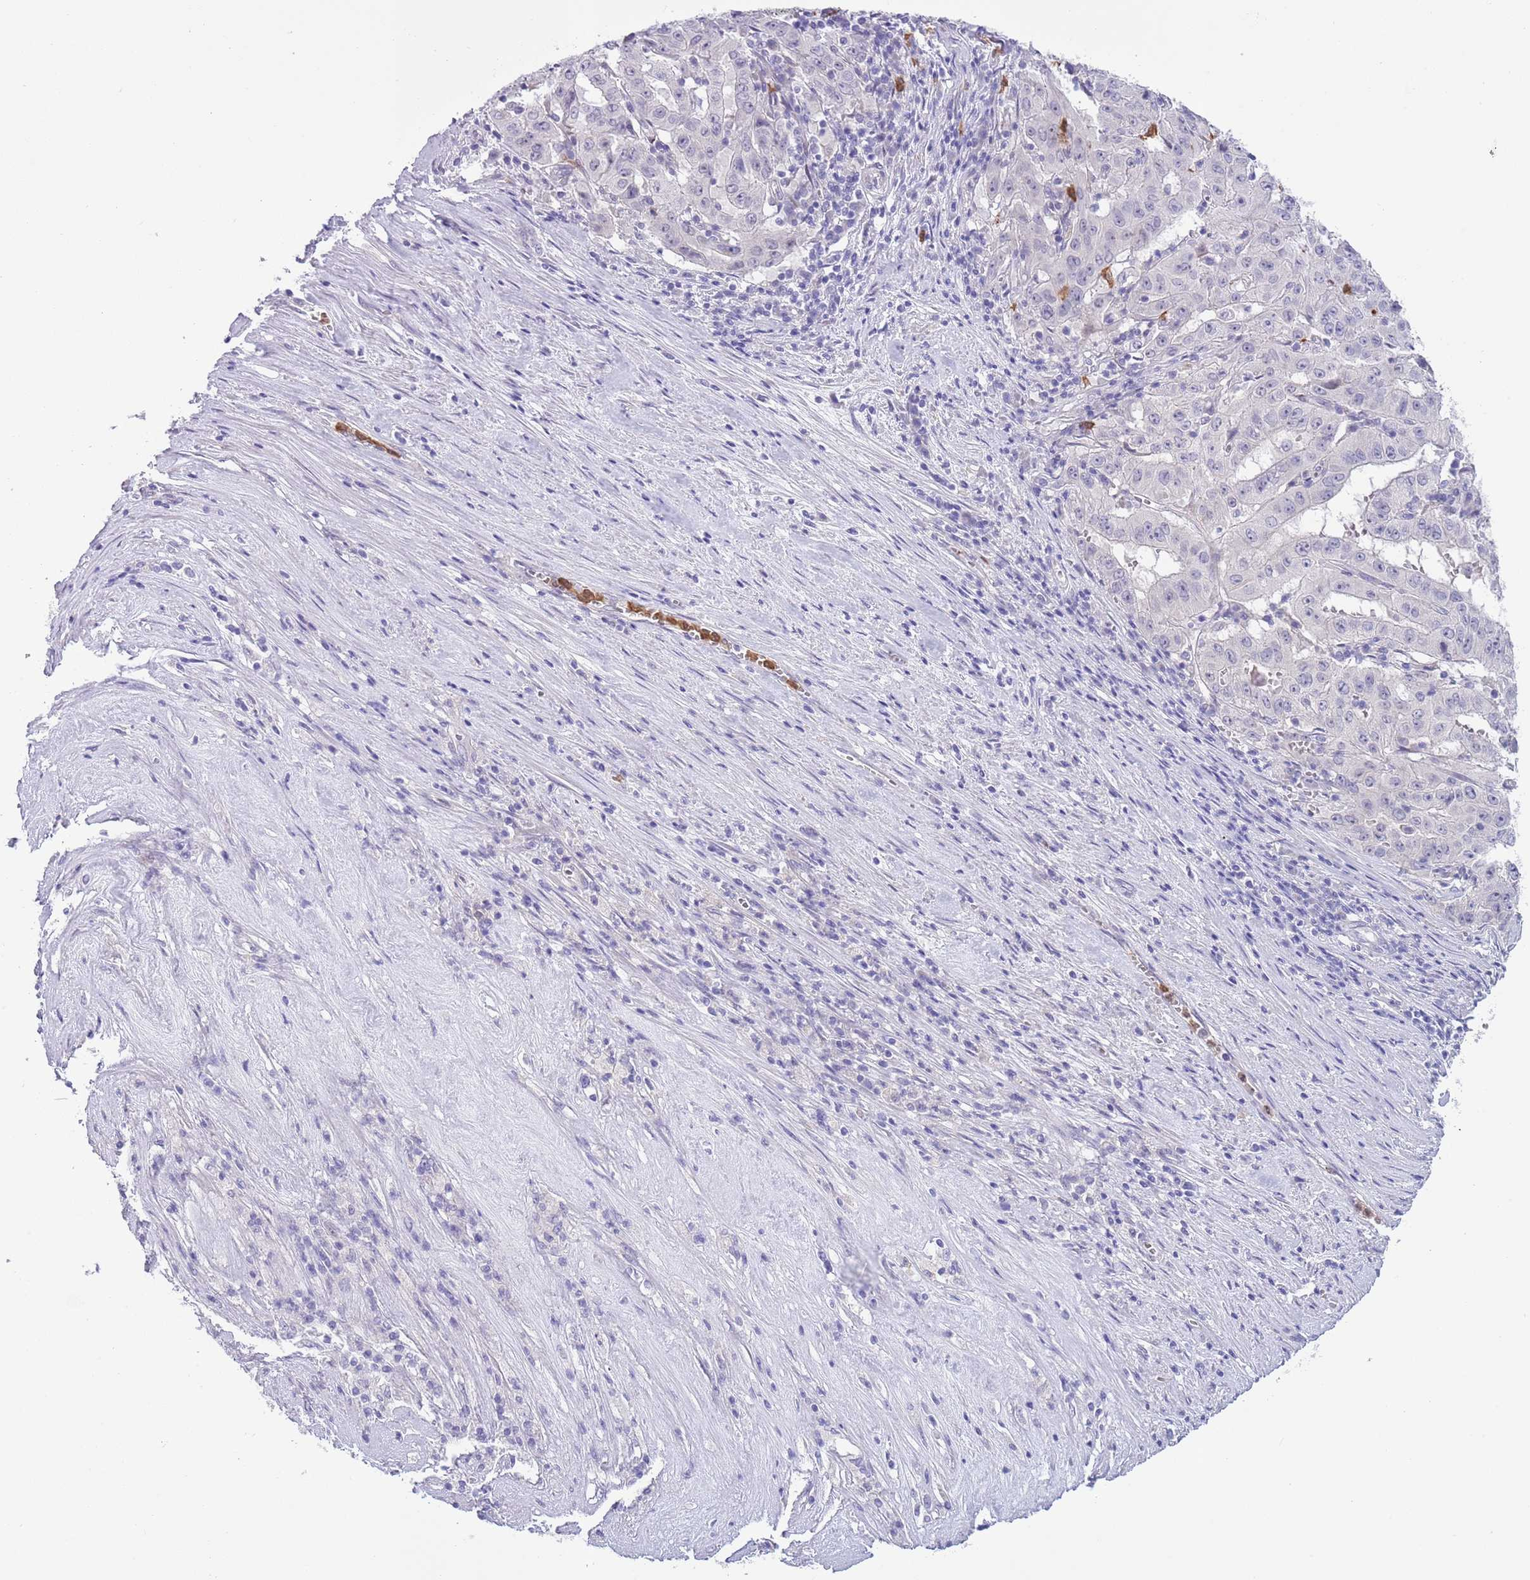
{"staining": {"intensity": "negative", "quantity": "none", "location": "none"}, "tissue": "pancreatic cancer", "cell_type": "Tumor cells", "image_type": "cancer", "snomed": [{"axis": "morphology", "description": "Adenocarcinoma, NOS"}, {"axis": "topography", "description": "Pancreas"}], "caption": "An image of human pancreatic adenocarcinoma is negative for staining in tumor cells.", "gene": "ZFP2", "patient": {"sex": "male", "age": 63}}